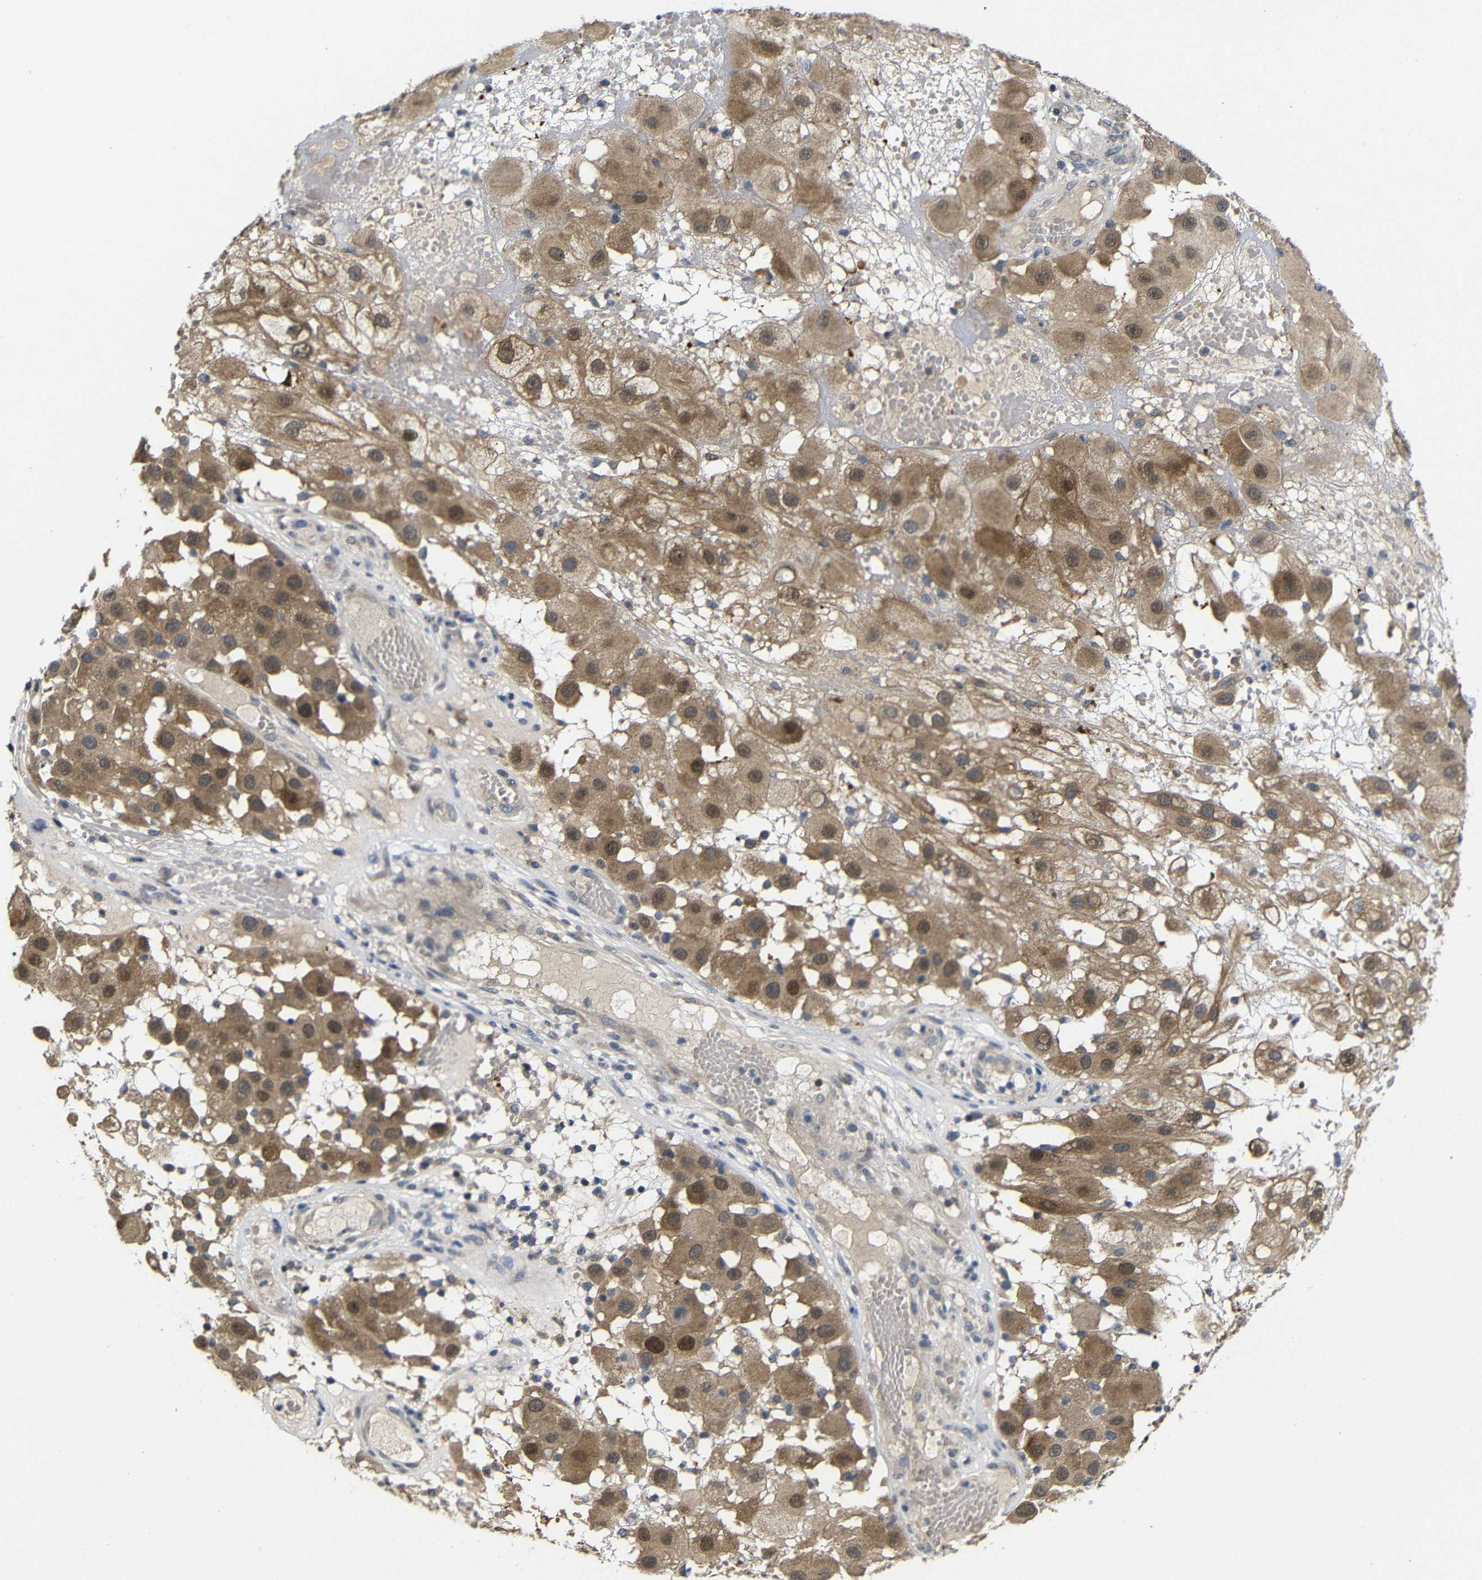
{"staining": {"intensity": "moderate", "quantity": ">75%", "location": "cytoplasmic/membranous,nuclear"}, "tissue": "melanoma", "cell_type": "Tumor cells", "image_type": "cancer", "snomed": [{"axis": "morphology", "description": "Malignant melanoma, NOS"}, {"axis": "topography", "description": "Skin"}], "caption": "Immunohistochemical staining of human malignant melanoma demonstrates medium levels of moderate cytoplasmic/membranous and nuclear expression in approximately >75% of tumor cells.", "gene": "ATG12", "patient": {"sex": "female", "age": 81}}